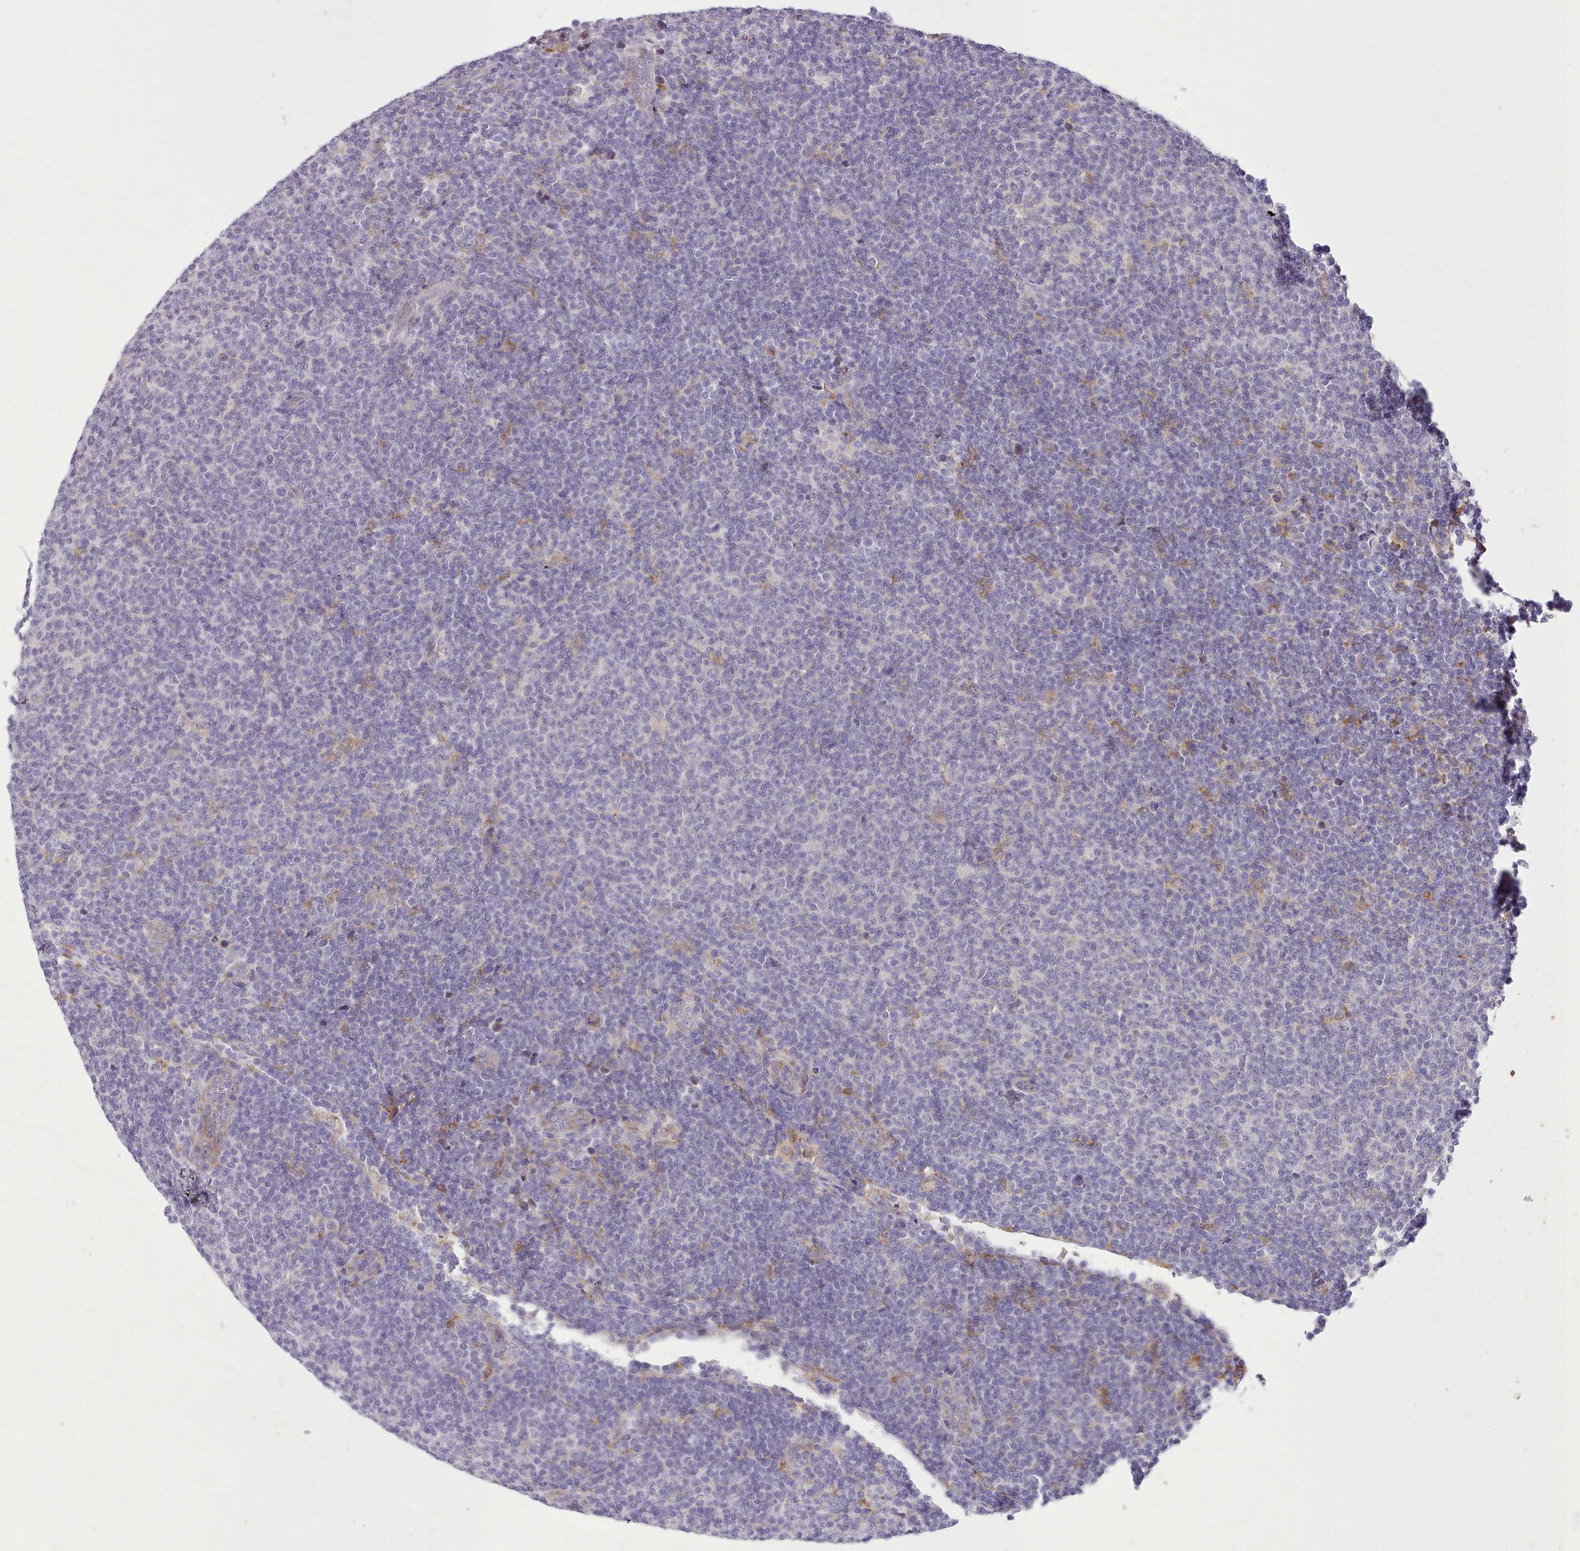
{"staining": {"intensity": "negative", "quantity": "none", "location": "none"}, "tissue": "lymphoma", "cell_type": "Tumor cells", "image_type": "cancer", "snomed": [{"axis": "morphology", "description": "Malignant lymphoma, non-Hodgkin's type, Low grade"}, {"axis": "topography", "description": "Lymph node"}], "caption": "Lymphoma was stained to show a protein in brown. There is no significant expression in tumor cells. Brightfield microscopy of immunohistochemistry (IHC) stained with DAB (brown) and hematoxylin (blue), captured at high magnification.", "gene": "FAM83E", "patient": {"sex": "male", "age": 66}}